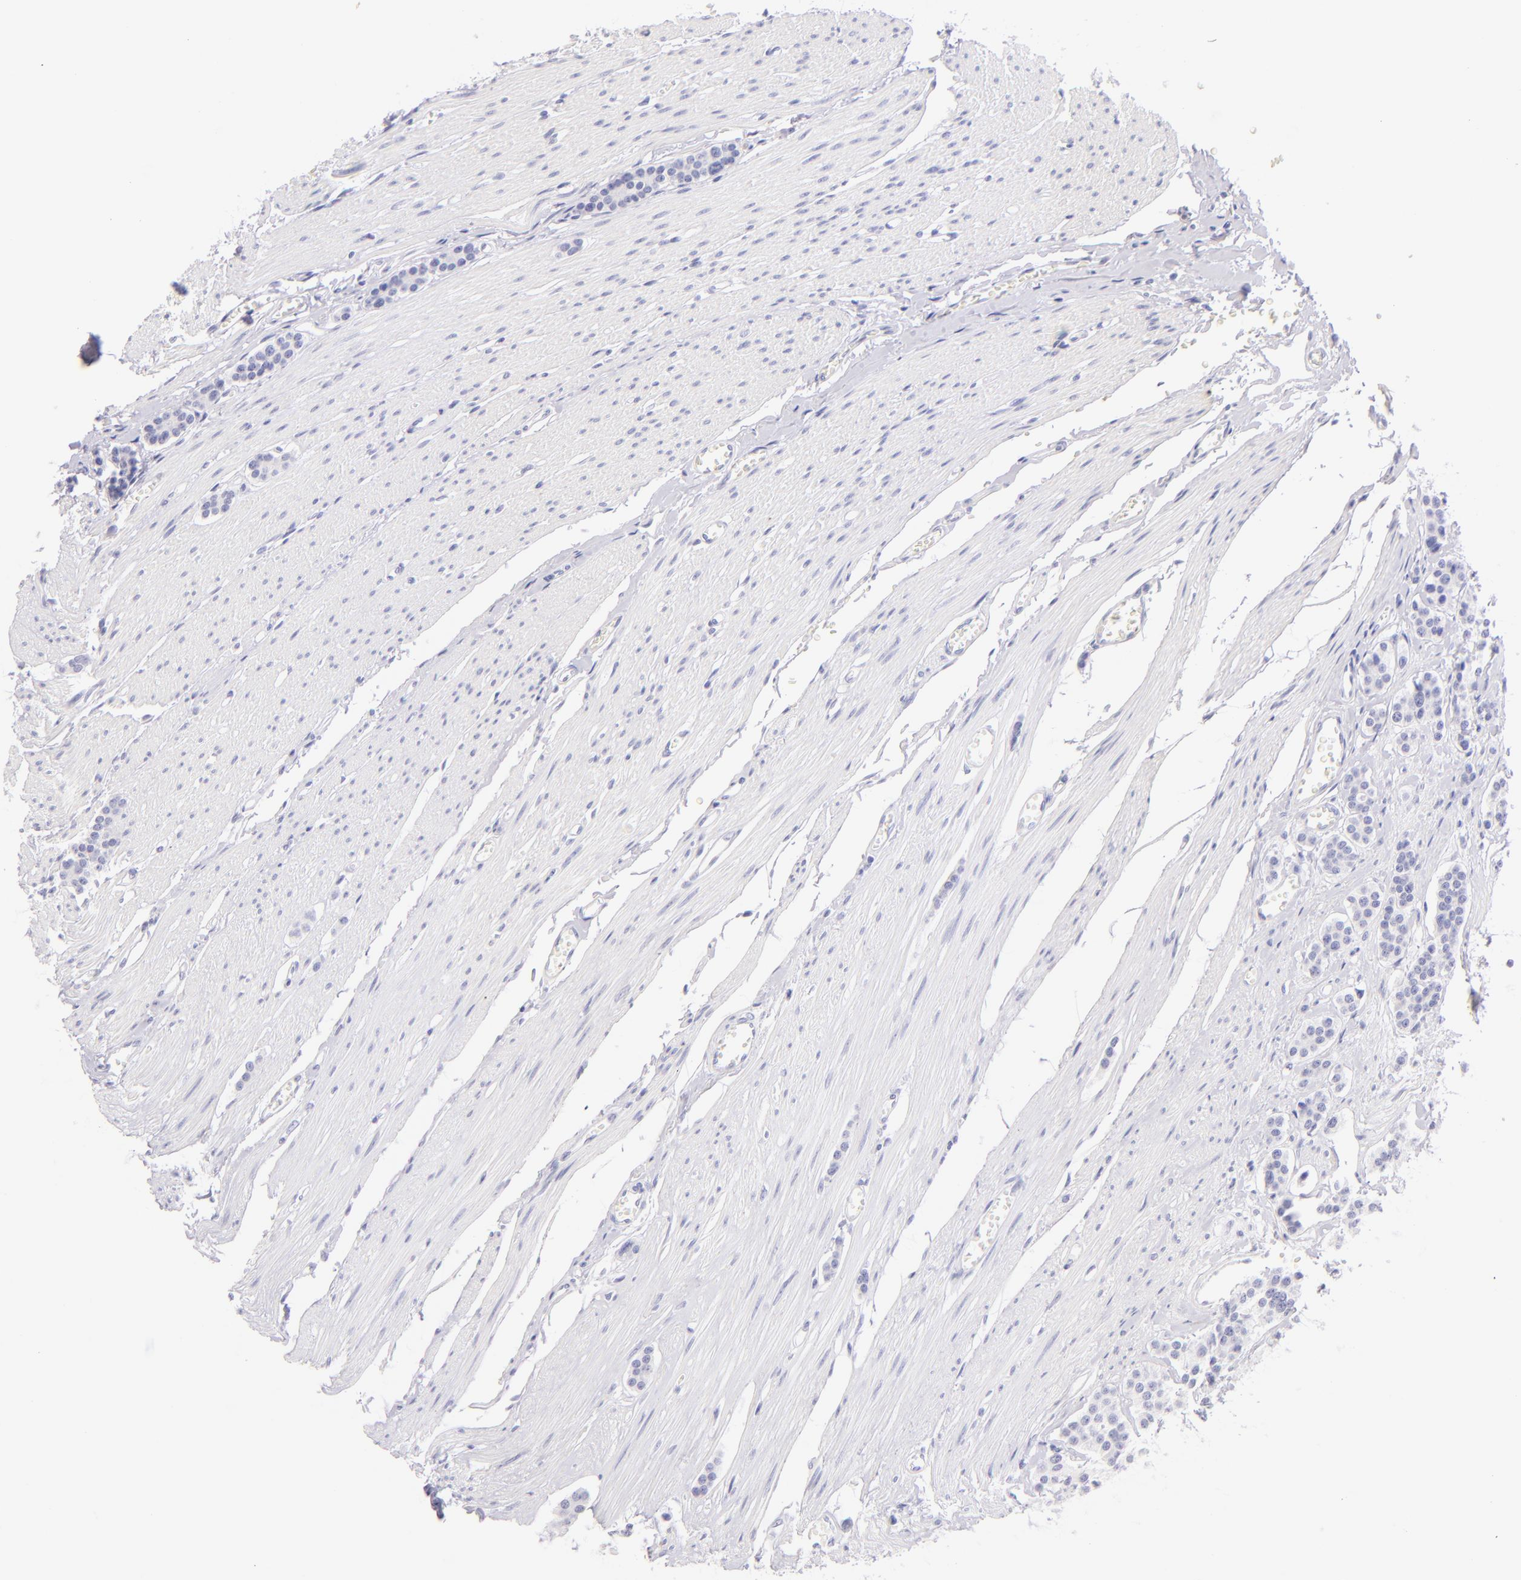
{"staining": {"intensity": "negative", "quantity": "none", "location": "none"}, "tissue": "carcinoid", "cell_type": "Tumor cells", "image_type": "cancer", "snomed": [{"axis": "morphology", "description": "Carcinoid, malignant, NOS"}, {"axis": "topography", "description": "Small intestine"}], "caption": "Tumor cells are negative for brown protein staining in carcinoid.", "gene": "SDC1", "patient": {"sex": "male", "age": 60}}